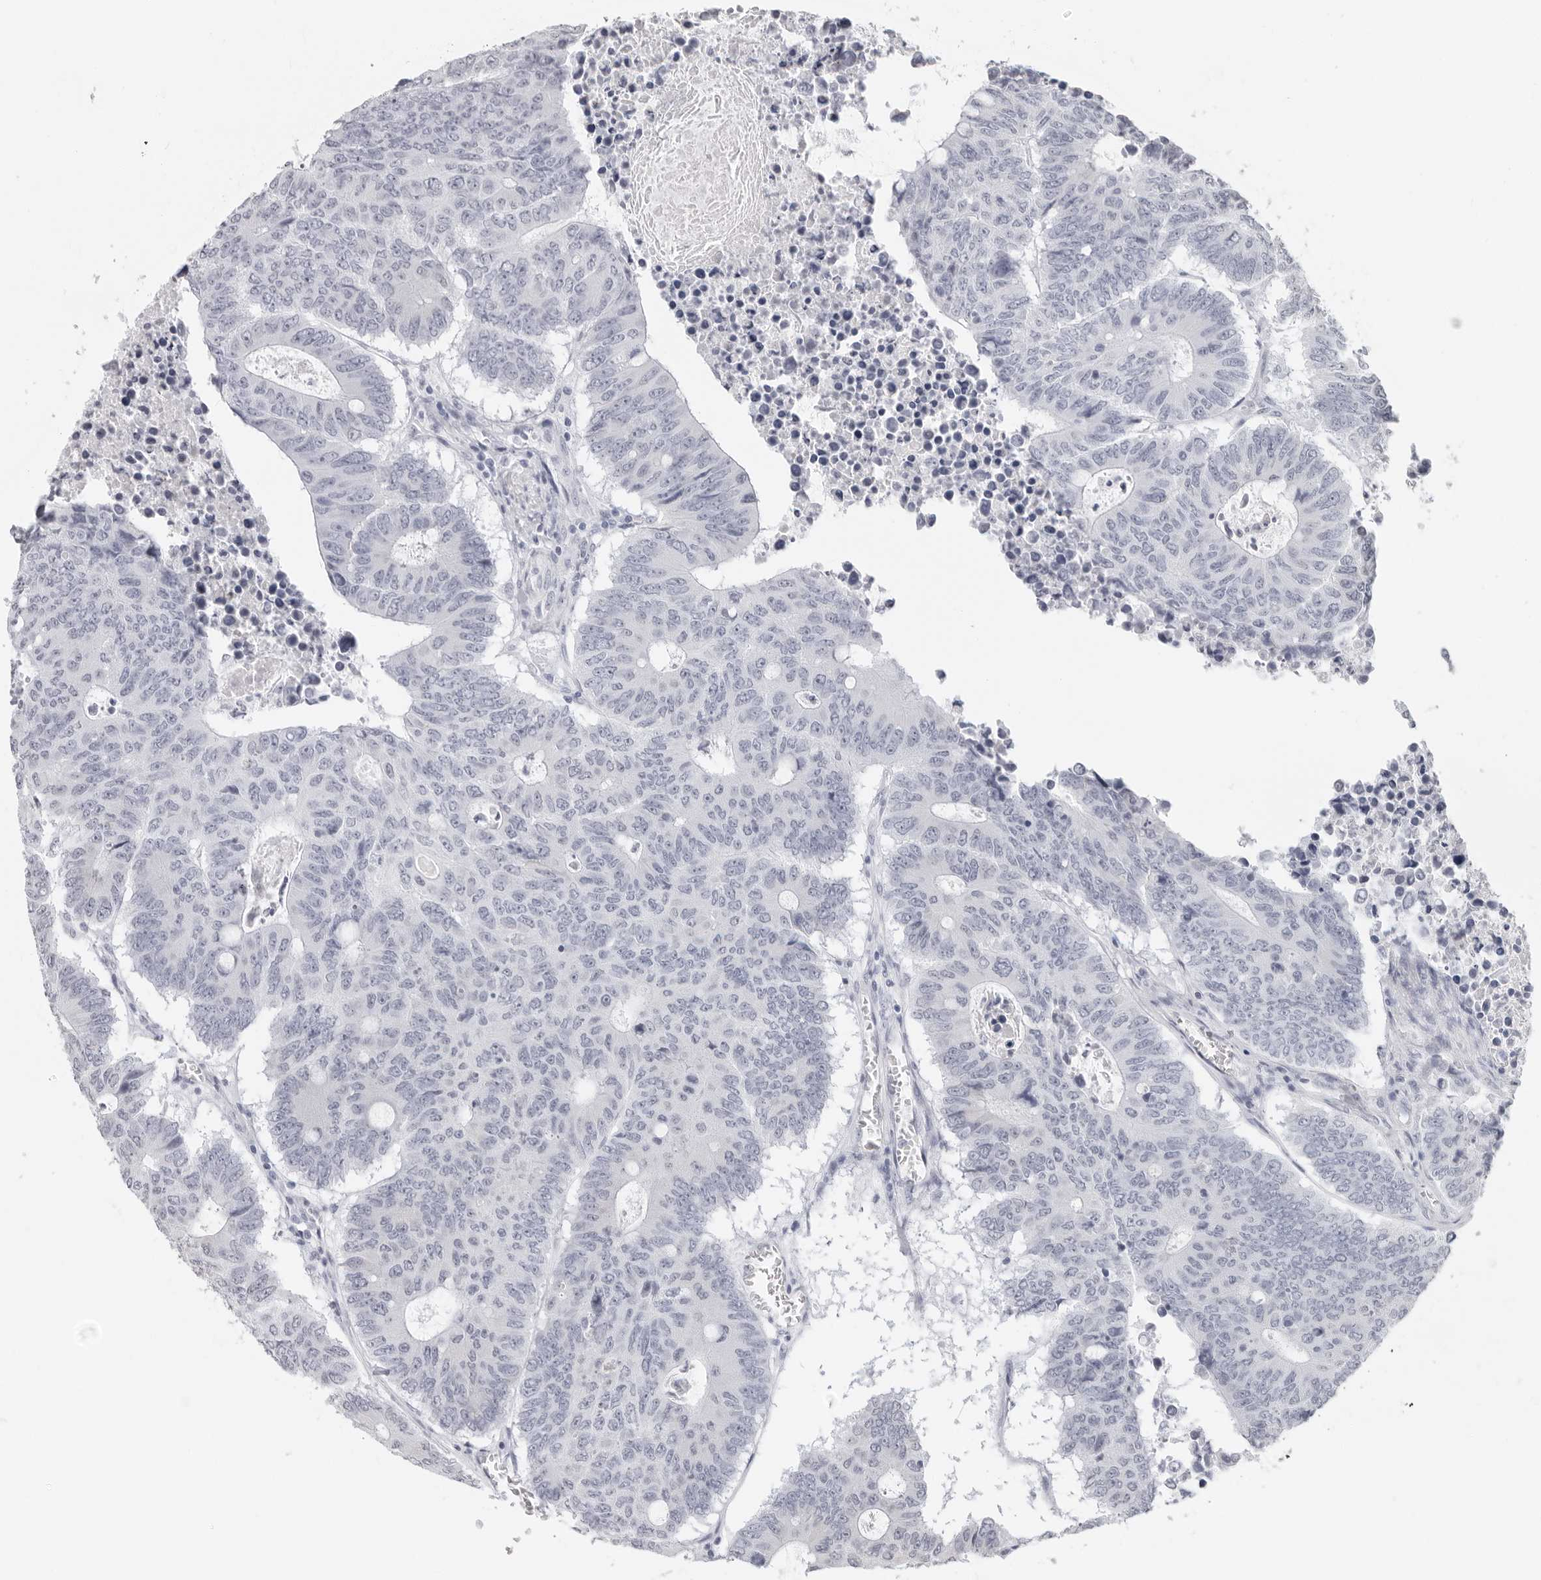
{"staining": {"intensity": "negative", "quantity": "none", "location": "none"}, "tissue": "colorectal cancer", "cell_type": "Tumor cells", "image_type": "cancer", "snomed": [{"axis": "morphology", "description": "Adenocarcinoma, NOS"}, {"axis": "topography", "description": "Colon"}], "caption": "Immunohistochemistry of colorectal cancer reveals no expression in tumor cells.", "gene": "AGMAT", "patient": {"sex": "male", "age": 87}}